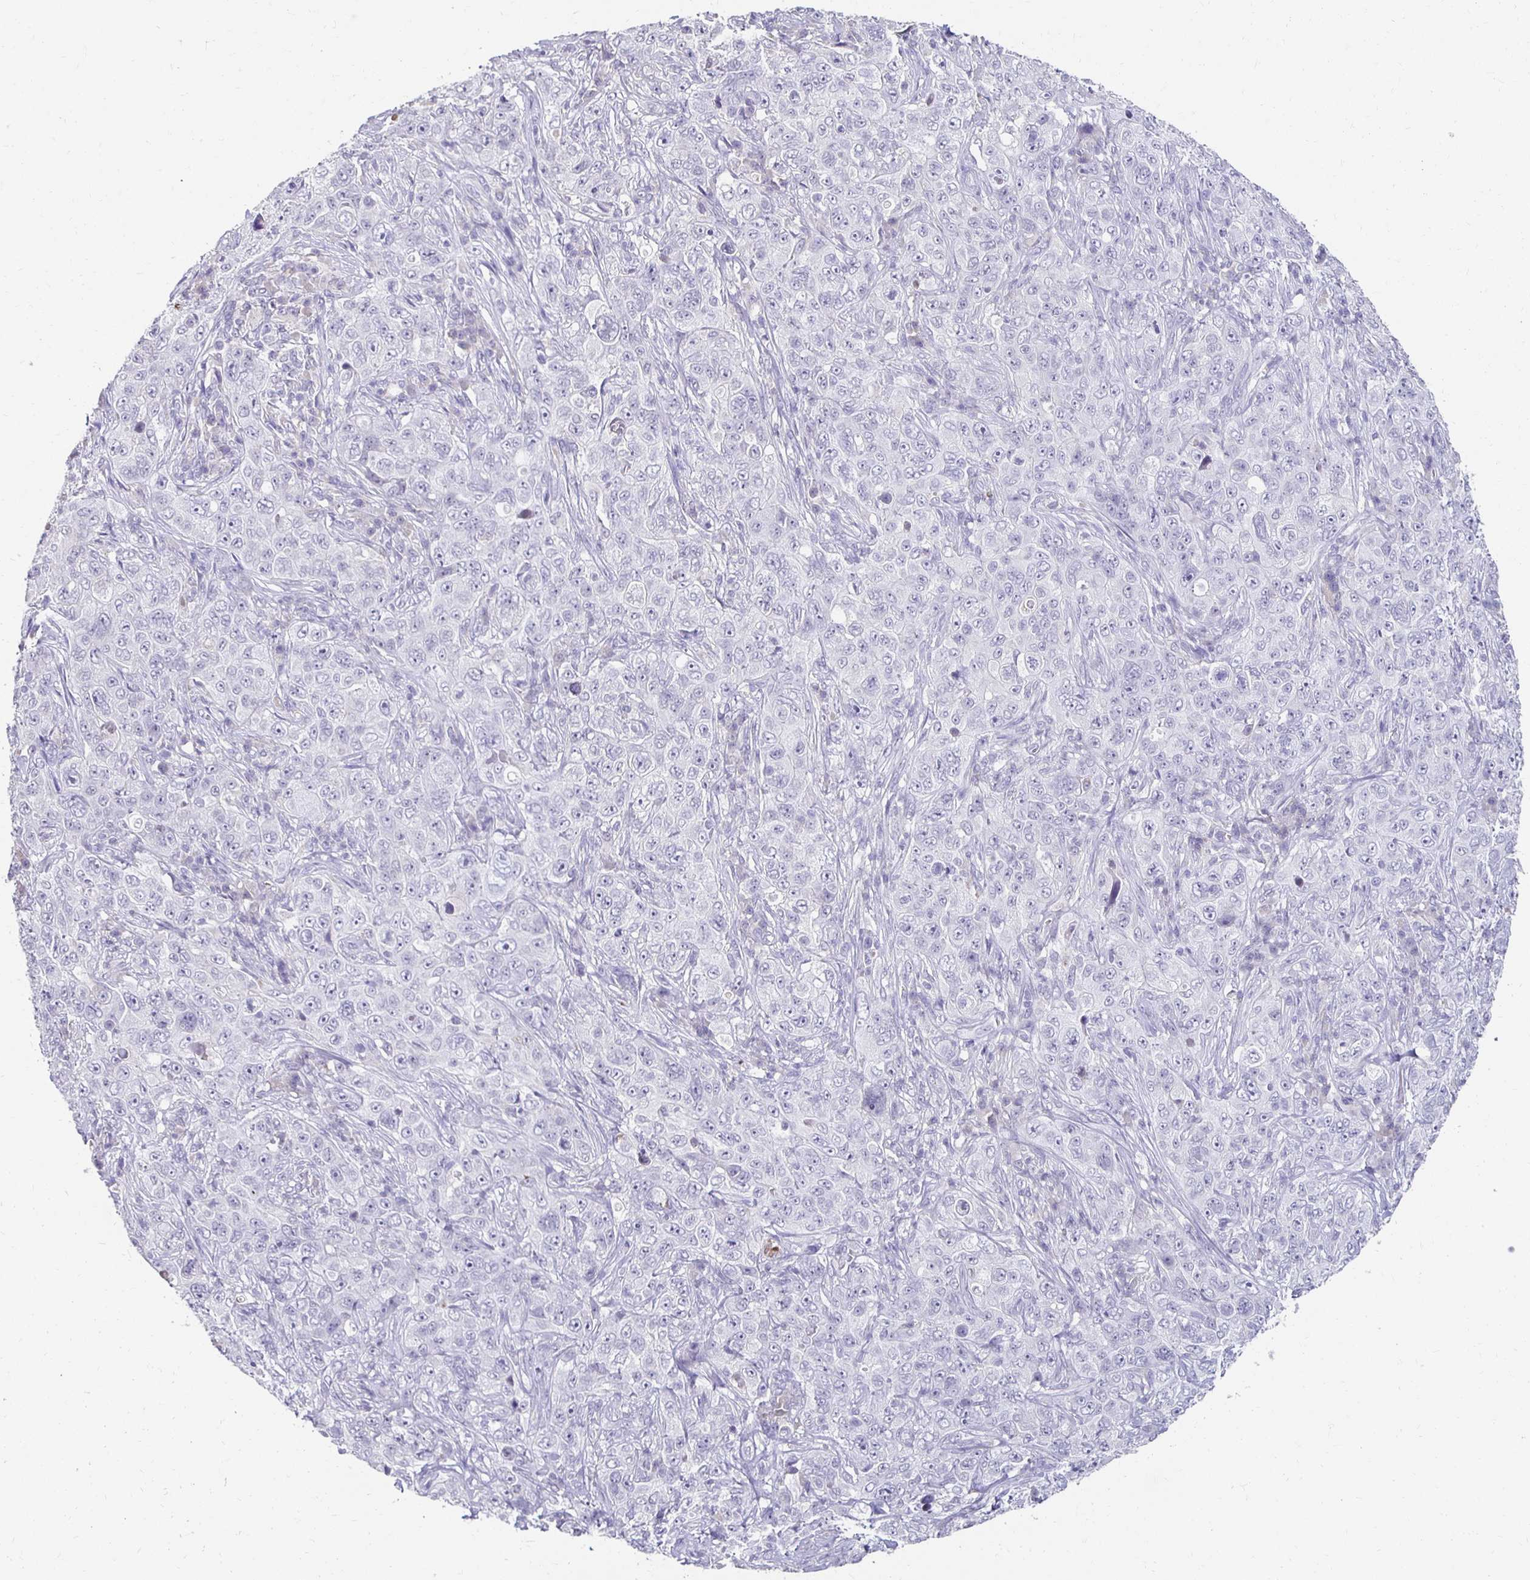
{"staining": {"intensity": "negative", "quantity": "none", "location": "none"}, "tissue": "pancreatic cancer", "cell_type": "Tumor cells", "image_type": "cancer", "snomed": [{"axis": "morphology", "description": "Adenocarcinoma, NOS"}, {"axis": "topography", "description": "Pancreas"}], "caption": "Immunohistochemical staining of adenocarcinoma (pancreatic) displays no significant expression in tumor cells.", "gene": "GK2", "patient": {"sex": "male", "age": 68}}